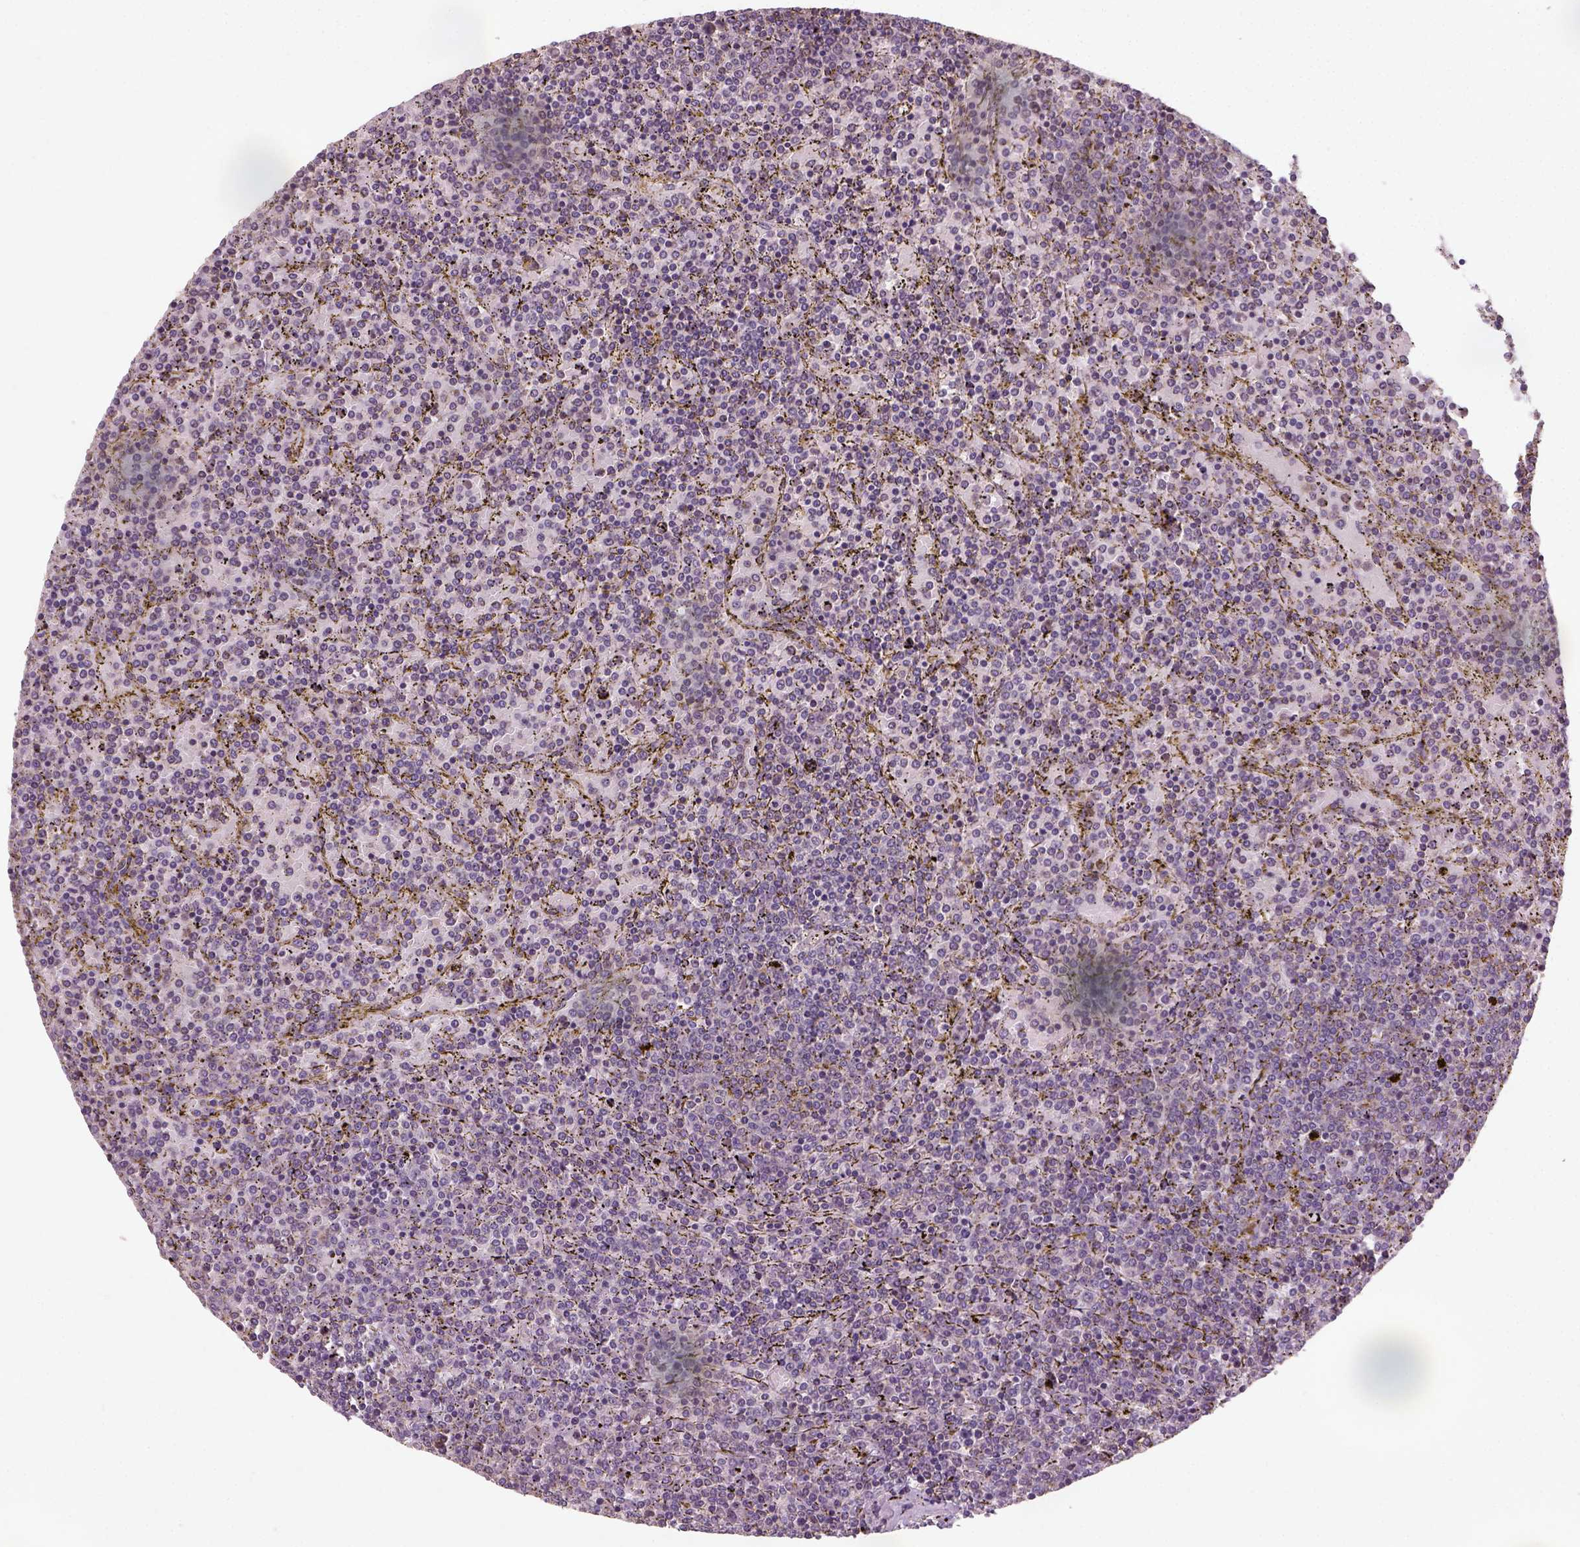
{"staining": {"intensity": "negative", "quantity": "none", "location": "none"}, "tissue": "lymphoma", "cell_type": "Tumor cells", "image_type": "cancer", "snomed": [{"axis": "morphology", "description": "Malignant lymphoma, non-Hodgkin's type, Low grade"}, {"axis": "topography", "description": "Spleen"}], "caption": "DAB immunohistochemical staining of low-grade malignant lymphoma, non-Hodgkin's type demonstrates no significant staining in tumor cells. (Brightfield microscopy of DAB (3,3'-diaminobenzidine) immunohistochemistry at high magnification).", "gene": "CAMKK1", "patient": {"sex": "female", "age": 77}}